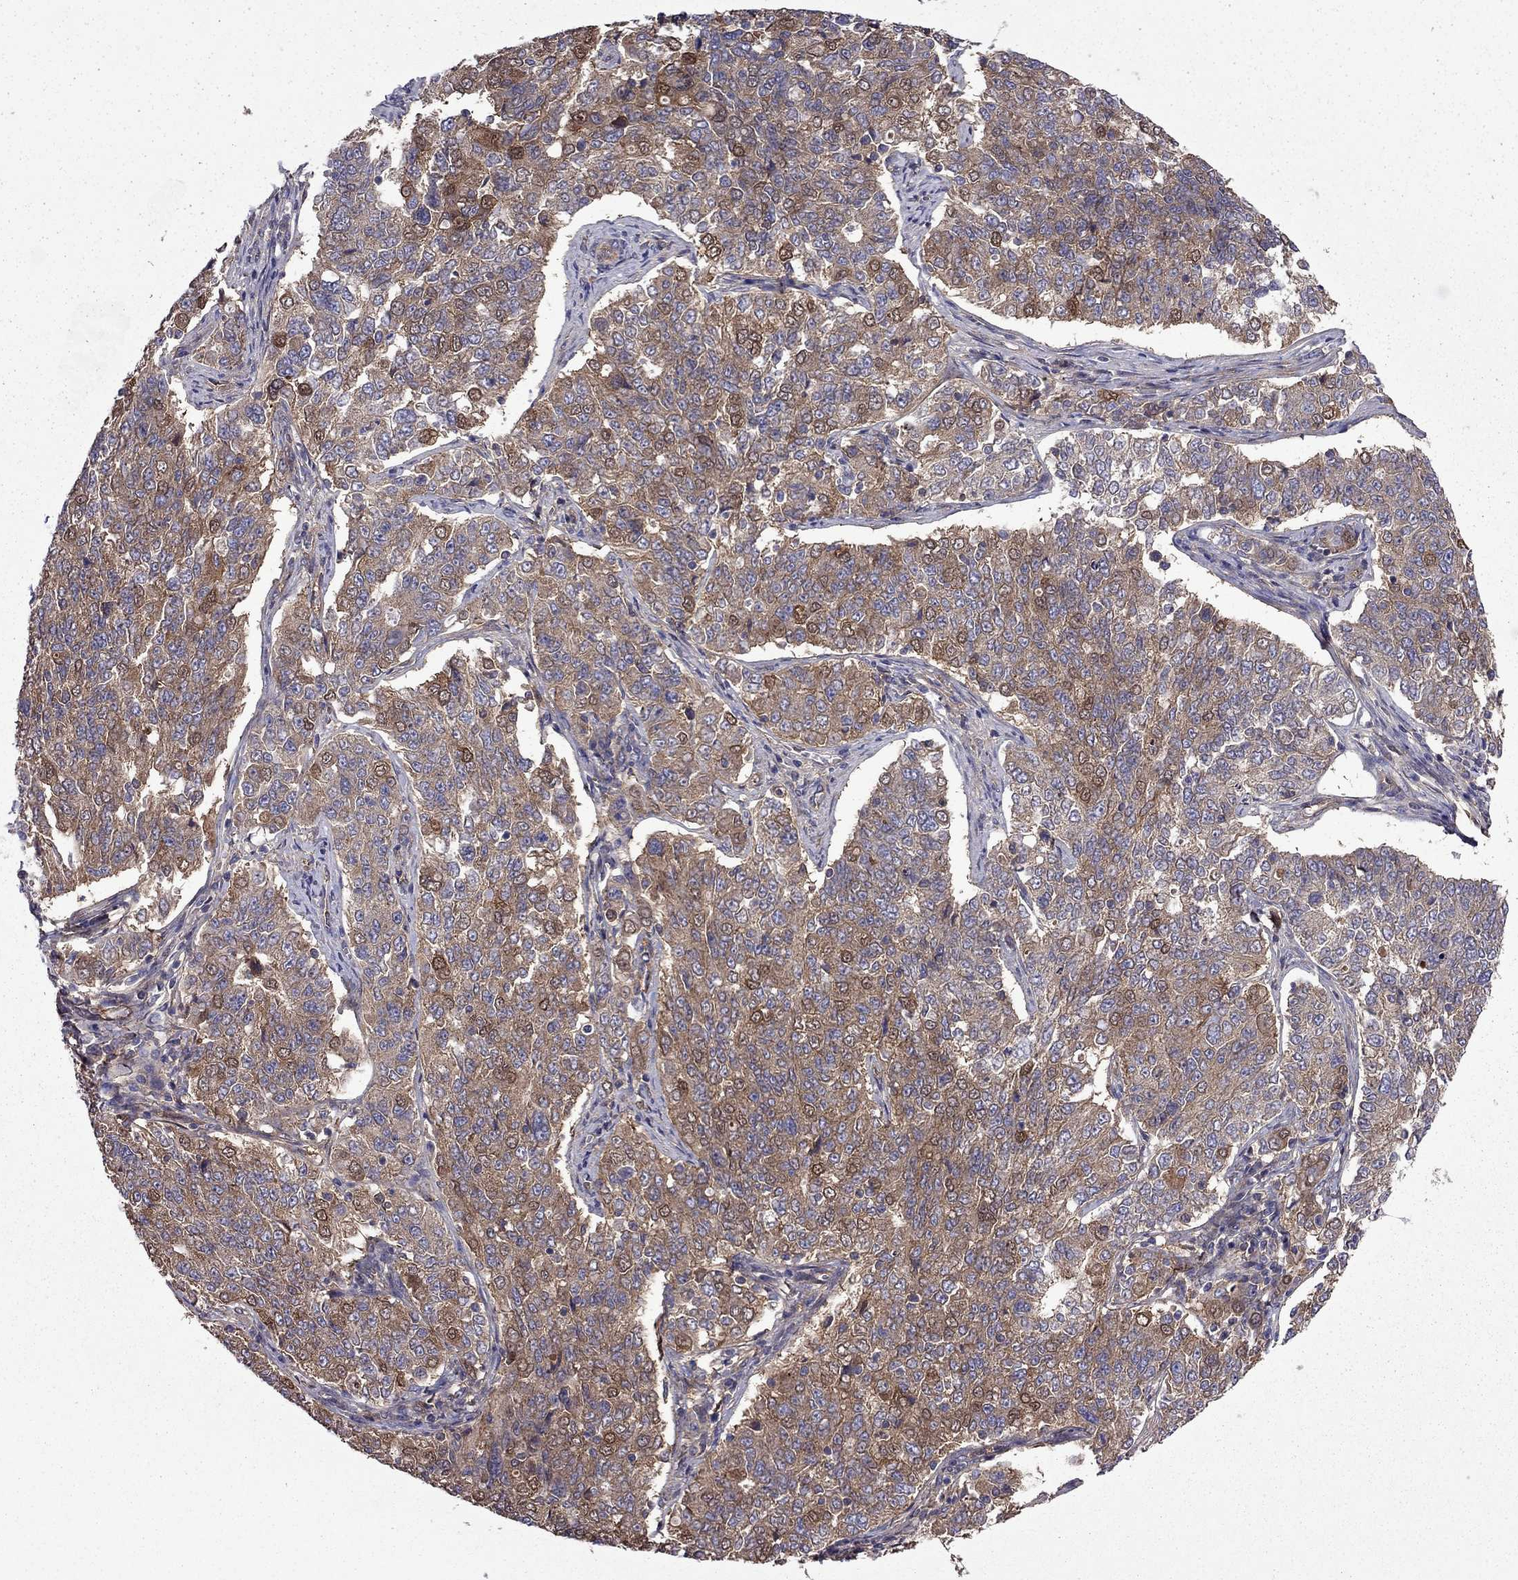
{"staining": {"intensity": "moderate", "quantity": "25%-75%", "location": "cytoplasmic/membranous"}, "tissue": "endometrial cancer", "cell_type": "Tumor cells", "image_type": "cancer", "snomed": [{"axis": "morphology", "description": "Adenocarcinoma, NOS"}, {"axis": "topography", "description": "Endometrium"}], "caption": "Immunohistochemistry (IHC) image of human endometrial cancer (adenocarcinoma) stained for a protein (brown), which displays medium levels of moderate cytoplasmic/membranous positivity in about 25%-75% of tumor cells.", "gene": "ITGB1", "patient": {"sex": "female", "age": 43}}